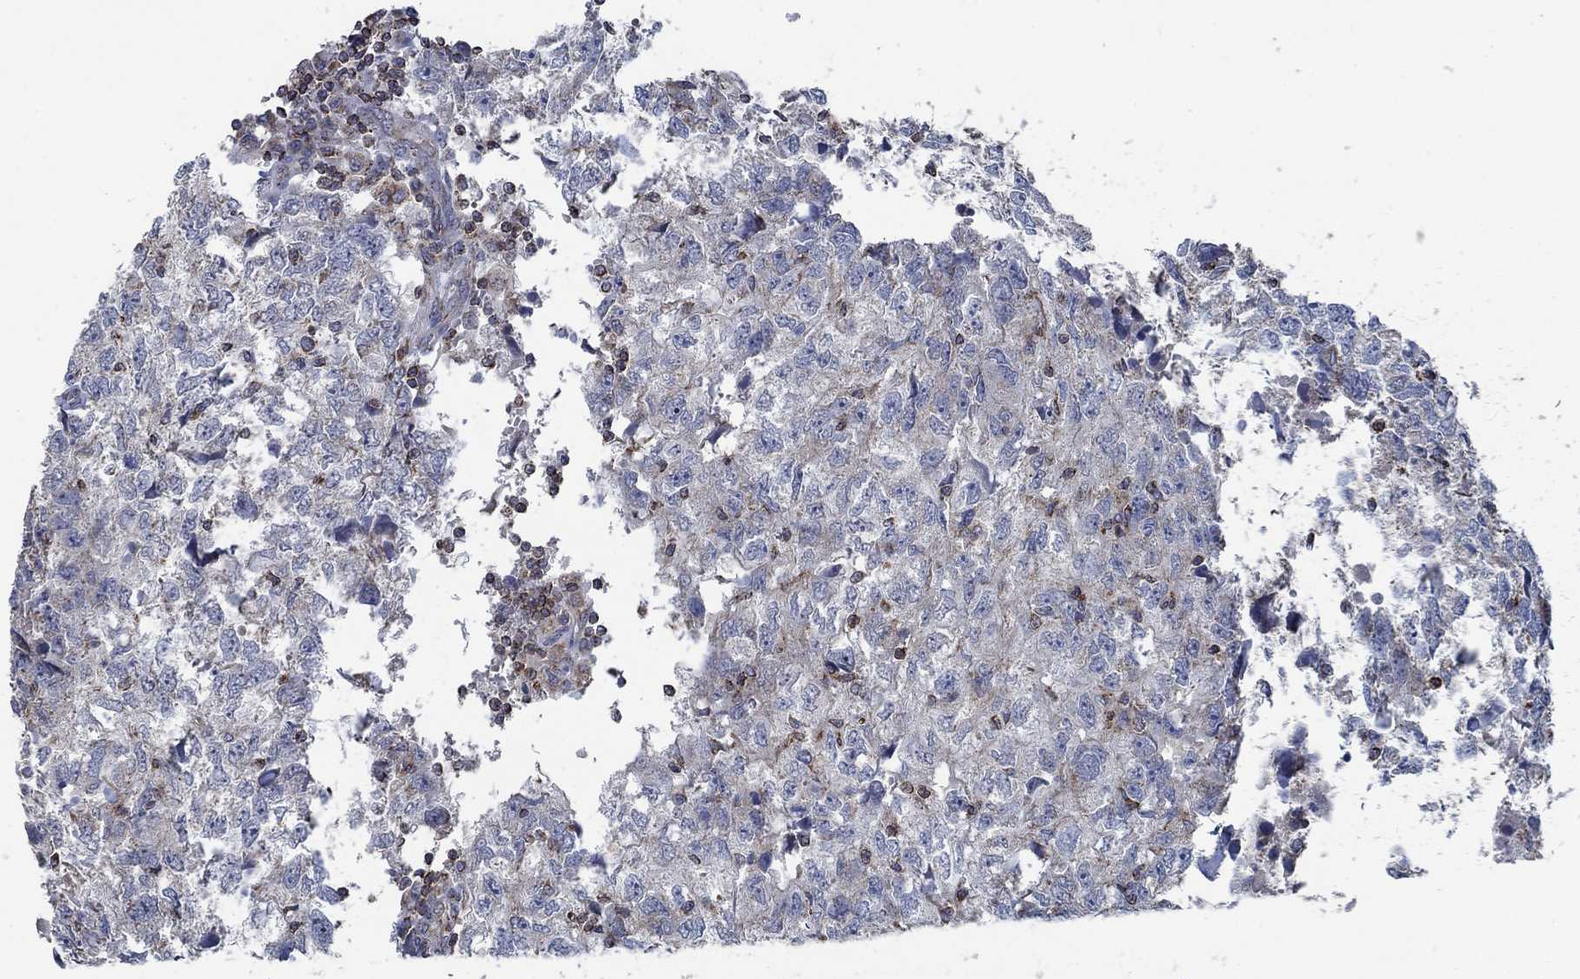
{"staining": {"intensity": "weak", "quantity": "<25%", "location": "cytoplasmic/membranous"}, "tissue": "breast cancer", "cell_type": "Tumor cells", "image_type": "cancer", "snomed": [{"axis": "morphology", "description": "Duct carcinoma"}, {"axis": "topography", "description": "Breast"}], "caption": "The histopathology image displays no staining of tumor cells in infiltrating ductal carcinoma (breast). The staining was performed using DAB (3,3'-diaminobenzidine) to visualize the protein expression in brown, while the nuclei were stained in blue with hematoxylin (Magnification: 20x).", "gene": "STXBP6", "patient": {"sex": "female", "age": 30}}